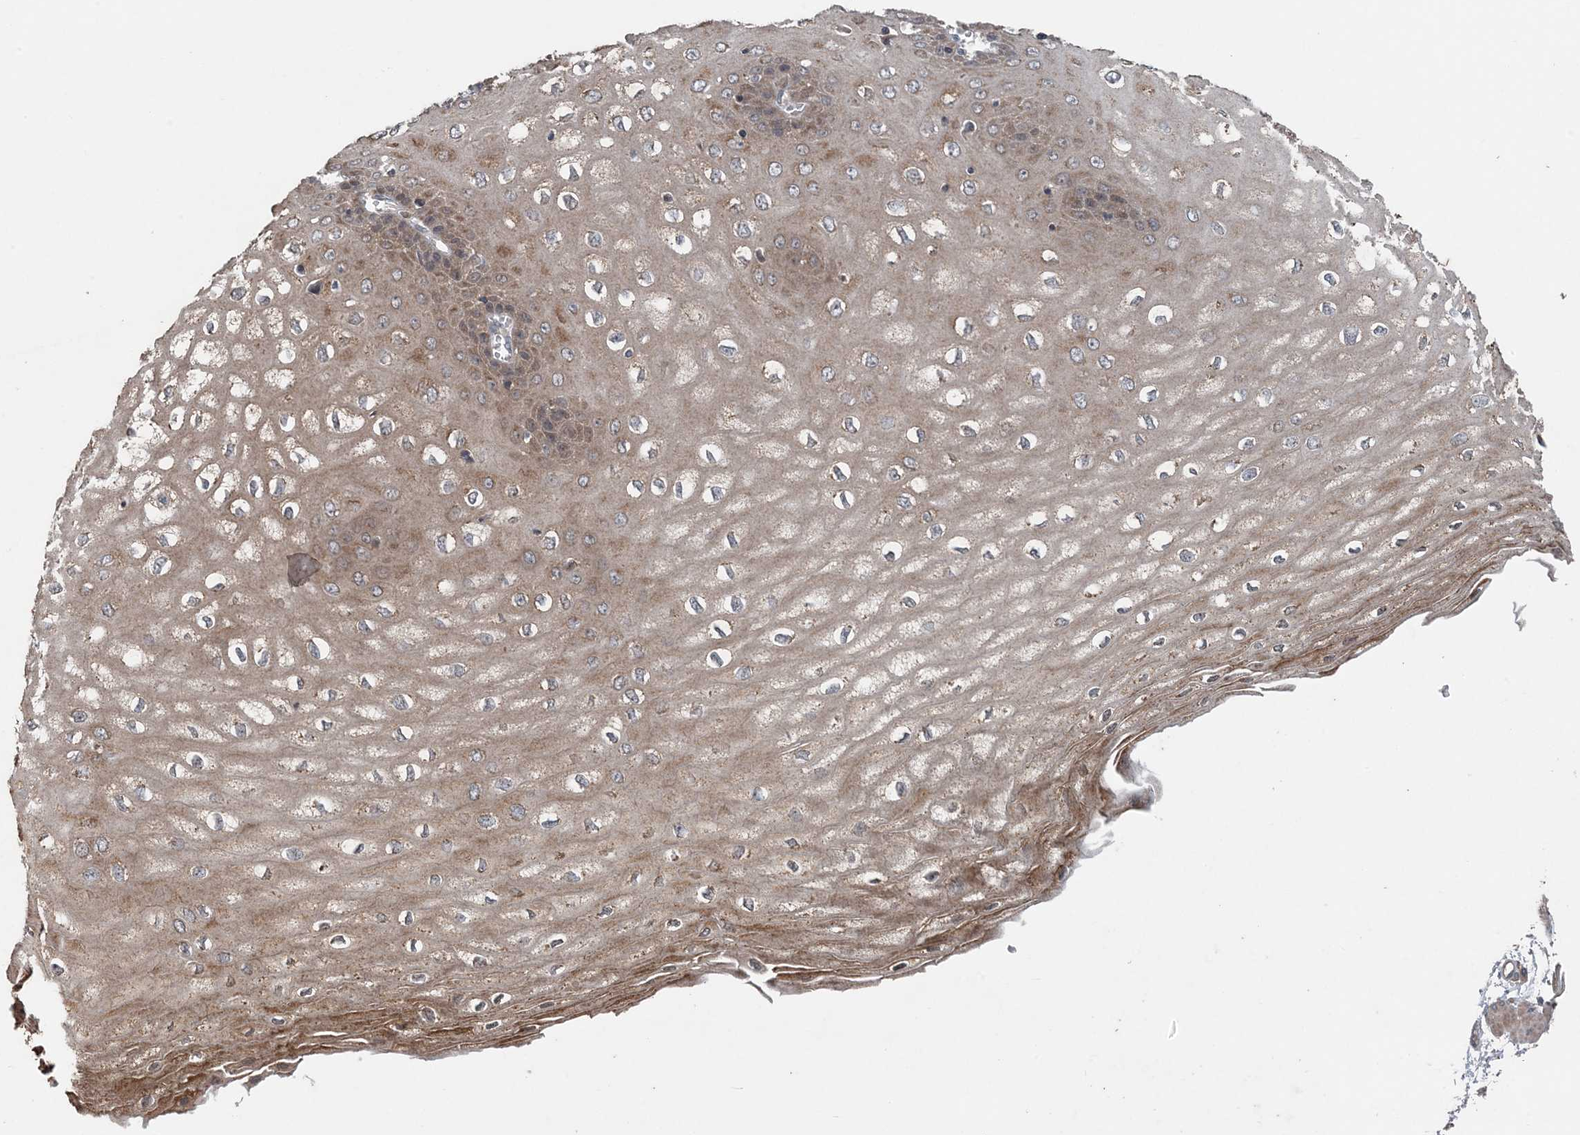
{"staining": {"intensity": "weak", "quantity": "25%-75%", "location": "cytoplasmic/membranous"}, "tissue": "esophagus", "cell_type": "Squamous epithelial cells", "image_type": "normal", "snomed": [{"axis": "morphology", "description": "Normal tissue, NOS"}, {"axis": "topography", "description": "Esophagus"}], "caption": "A brown stain shows weak cytoplasmic/membranous positivity of a protein in squamous epithelial cells of unremarkable human esophagus.", "gene": "MYO9B", "patient": {"sex": "male", "age": 60}}